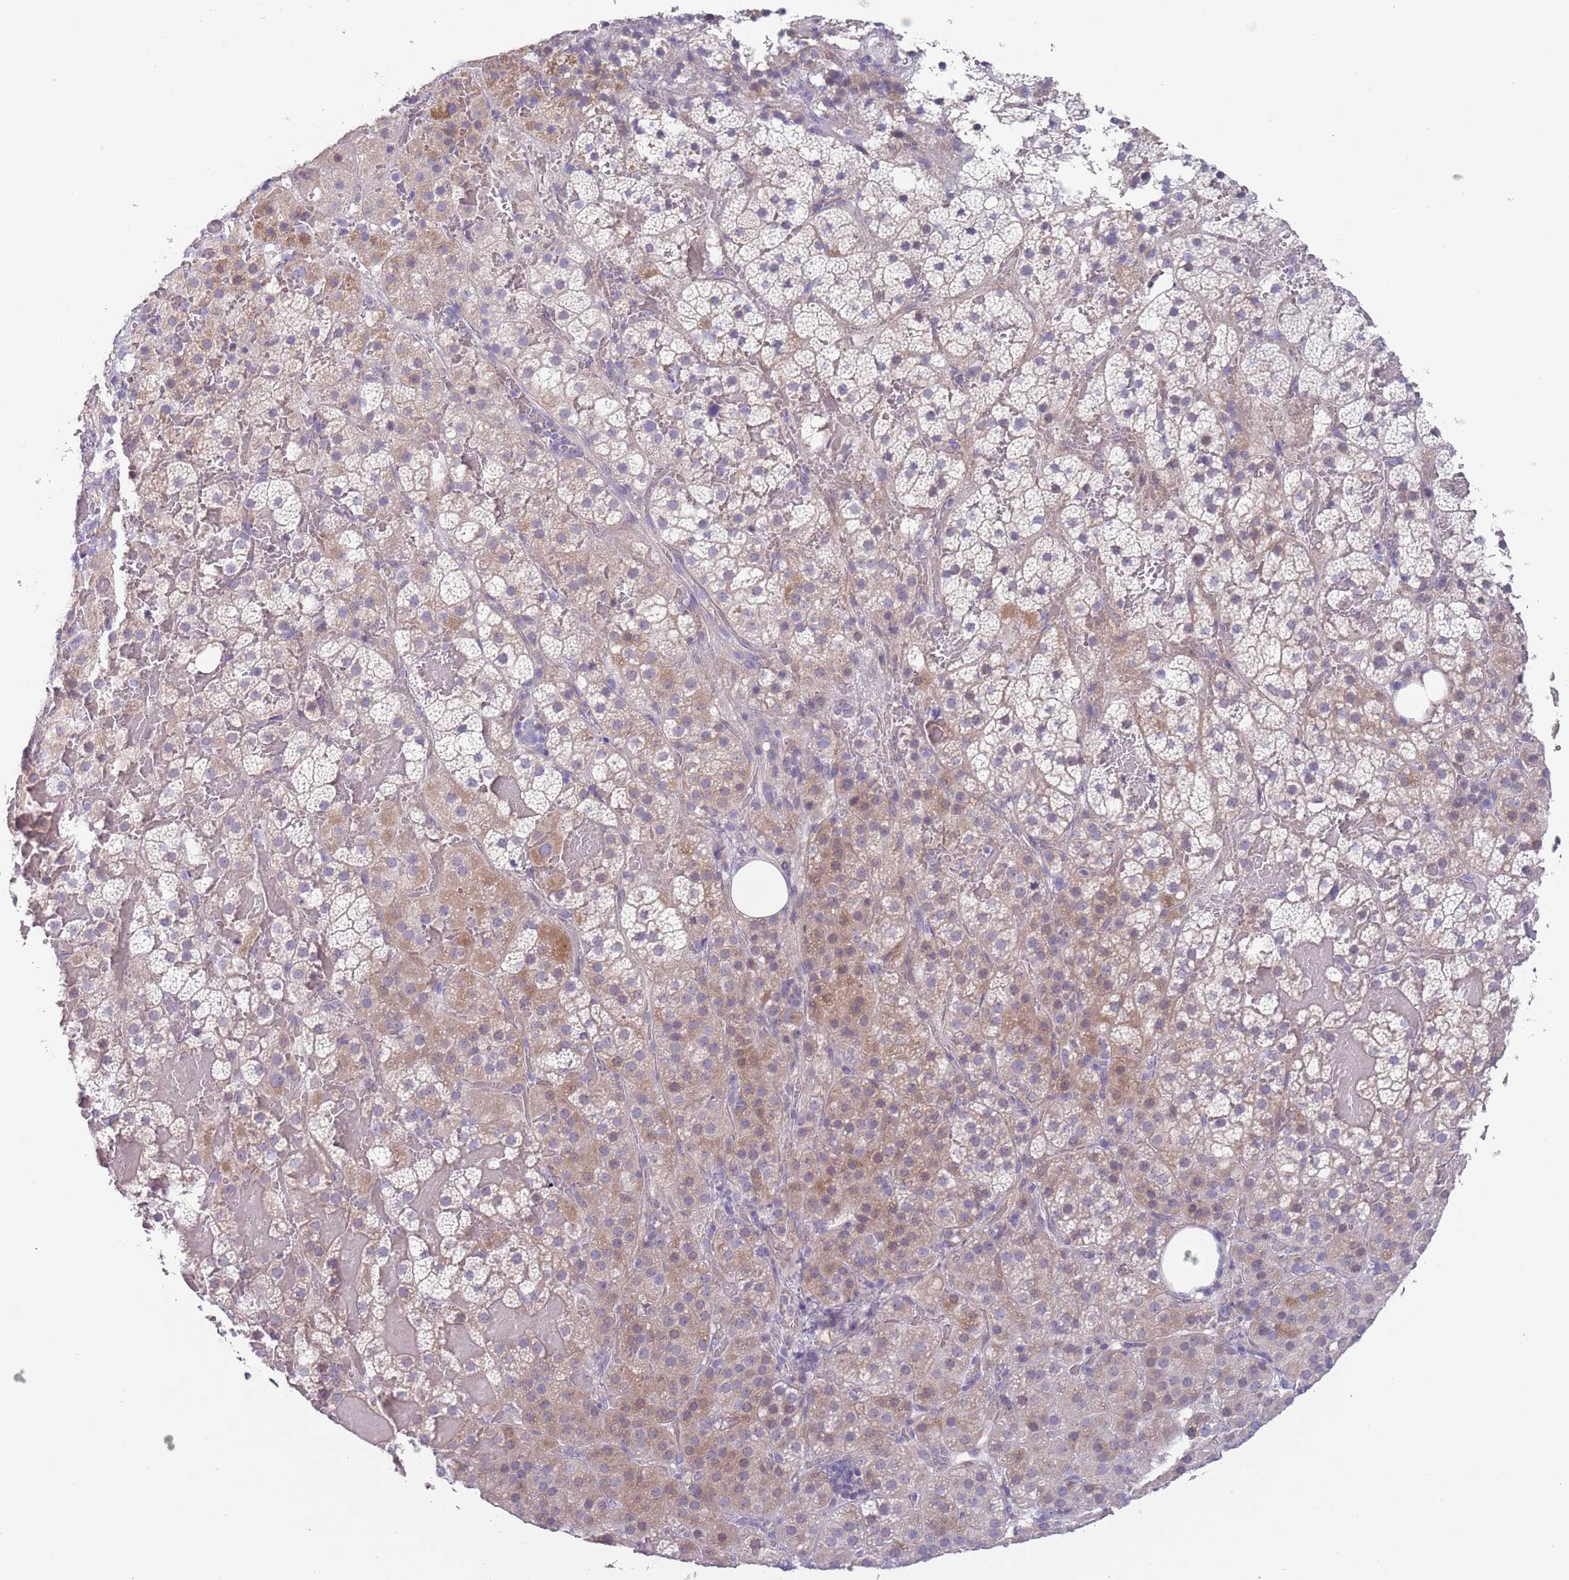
{"staining": {"intensity": "weak", "quantity": "25%-75%", "location": "cytoplasmic/membranous"}, "tissue": "adrenal gland", "cell_type": "Glandular cells", "image_type": "normal", "snomed": [{"axis": "morphology", "description": "Normal tissue, NOS"}, {"axis": "topography", "description": "Adrenal gland"}], "caption": "About 25%-75% of glandular cells in normal adrenal gland reveal weak cytoplasmic/membranous protein positivity as visualized by brown immunohistochemical staining.", "gene": "PRAC1", "patient": {"sex": "female", "age": 59}}